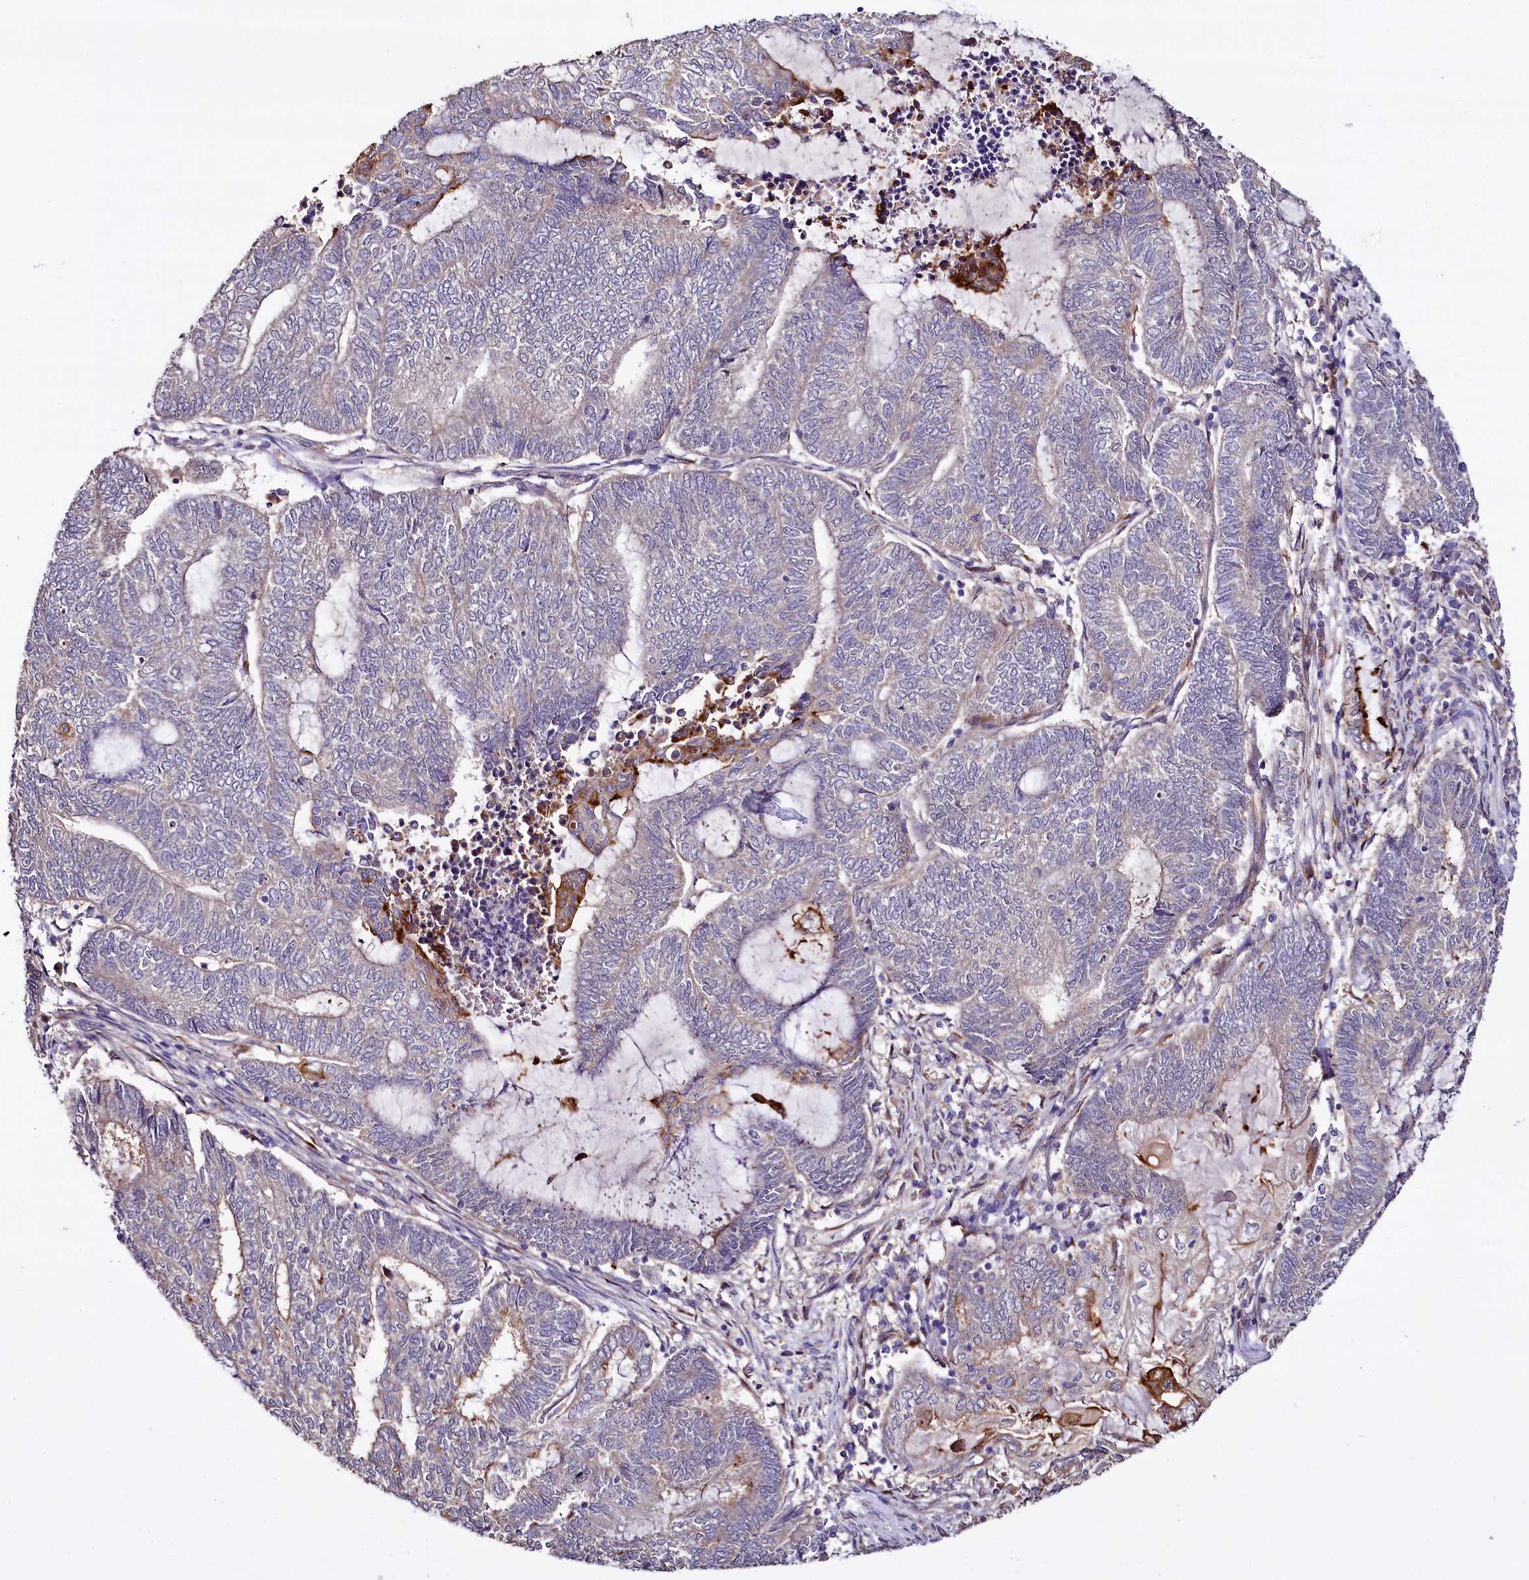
{"staining": {"intensity": "moderate", "quantity": "<25%", "location": "cytoplasmic/membranous"}, "tissue": "endometrial cancer", "cell_type": "Tumor cells", "image_type": "cancer", "snomed": [{"axis": "morphology", "description": "Adenocarcinoma, NOS"}, {"axis": "topography", "description": "Uterus"}, {"axis": "topography", "description": "Endometrium"}], "caption": "An immunohistochemistry (IHC) micrograph of tumor tissue is shown. Protein staining in brown highlights moderate cytoplasmic/membranous positivity in endometrial cancer (adenocarcinoma) within tumor cells.", "gene": "TTC12", "patient": {"sex": "female", "age": 70}}